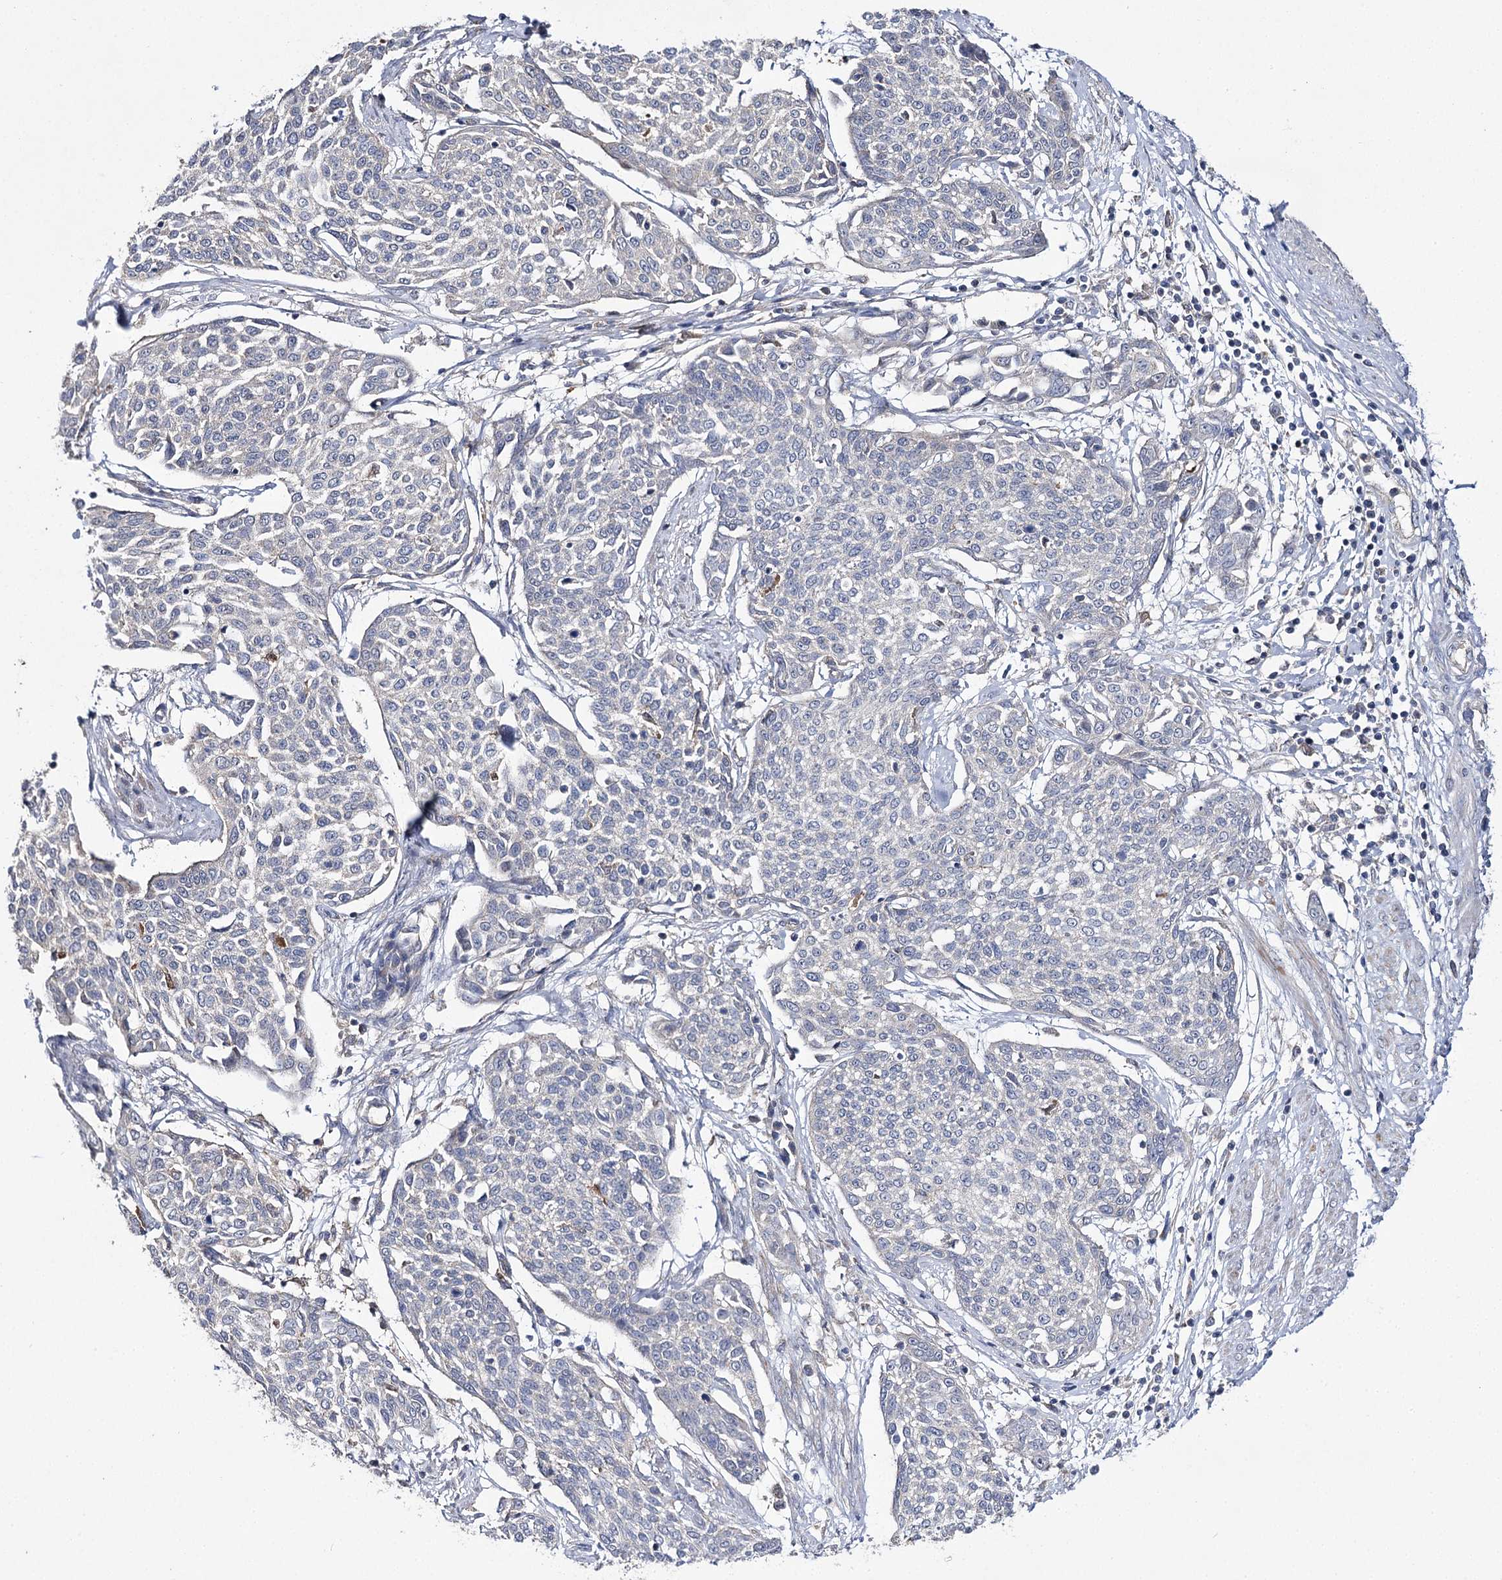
{"staining": {"intensity": "negative", "quantity": "none", "location": "none"}, "tissue": "cervical cancer", "cell_type": "Tumor cells", "image_type": "cancer", "snomed": [{"axis": "morphology", "description": "Squamous cell carcinoma, NOS"}, {"axis": "topography", "description": "Cervix"}], "caption": "DAB immunohistochemical staining of human squamous cell carcinoma (cervical) reveals no significant positivity in tumor cells.", "gene": "AURKC", "patient": {"sex": "female", "age": 34}}